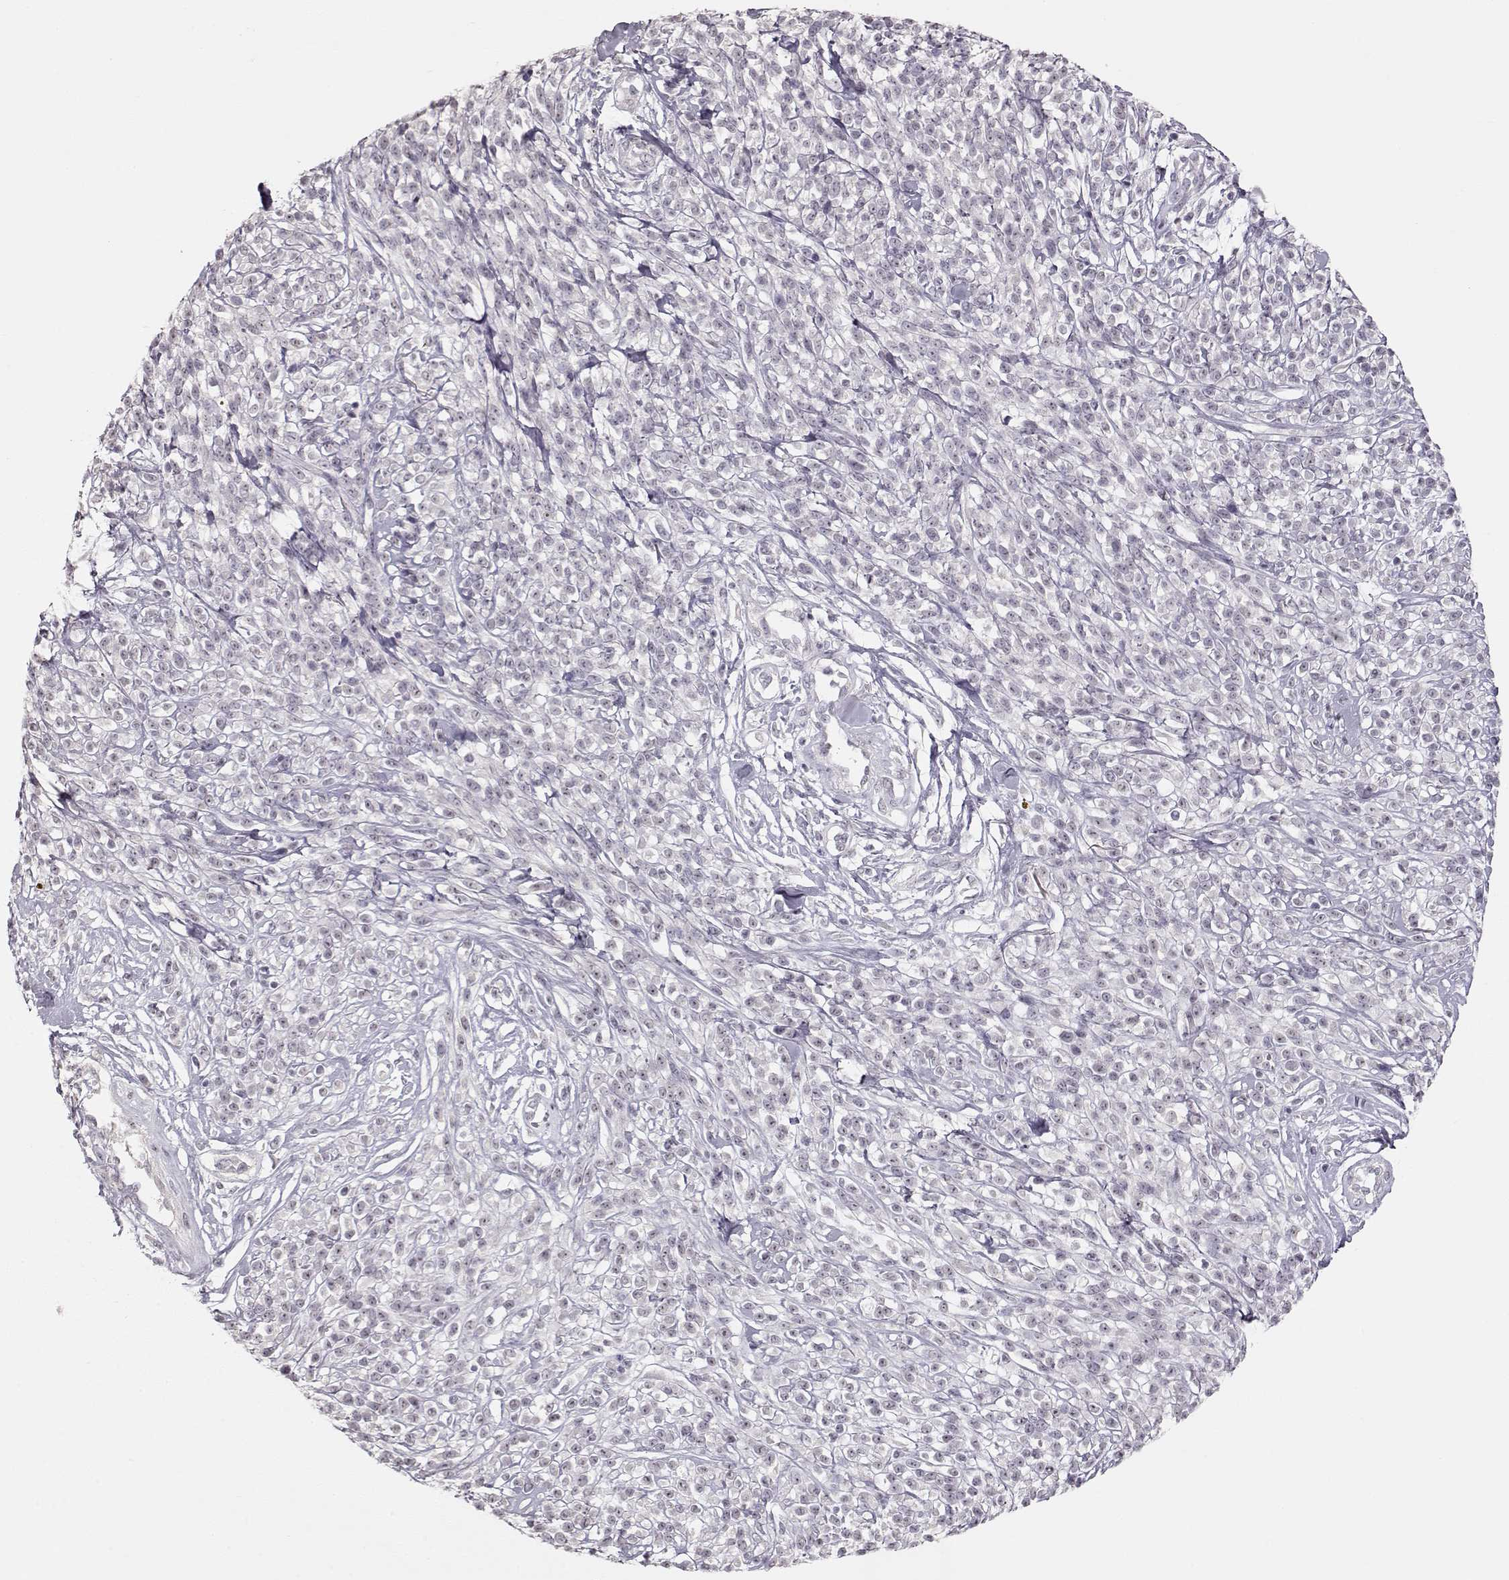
{"staining": {"intensity": "negative", "quantity": "none", "location": "none"}, "tissue": "melanoma", "cell_type": "Tumor cells", "image_type": "cancer", "snomed": [{"axis": "morphology", "description": "Malignant melanoma, NOS"}, {"axis": "topography", "description": "Skin"}, {"axis": "topography", "description": "Skin of trunk"}], "caption": "This is an IHC histopathology image of human melanoma. There is no staining in tumor cells.", "gene": "FAM205A", "patient": {"sex": "male", "age": 74}}